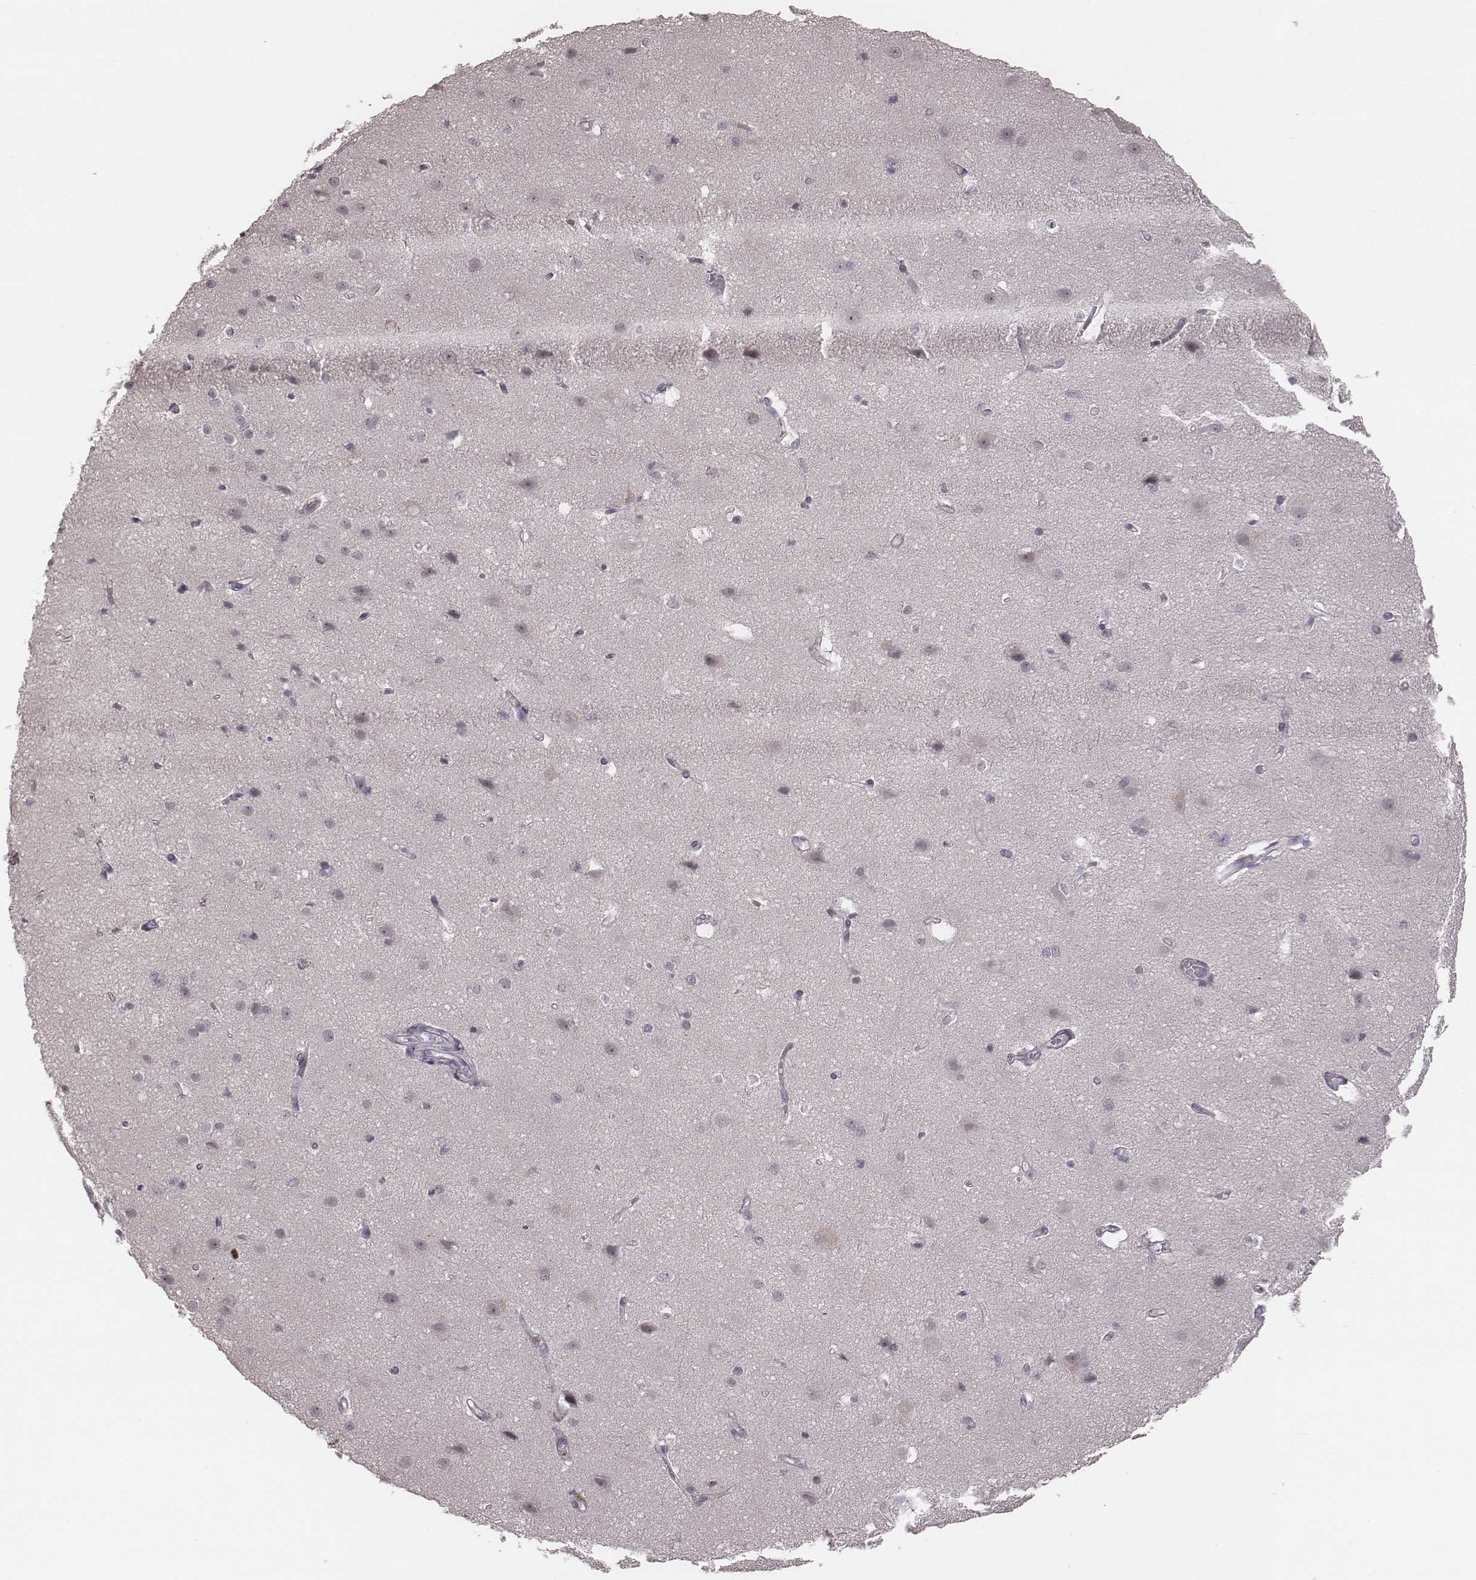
{"staining": {"intensity": "negative", "quantity": "none", "location": "none"}, "tissue": "cerebral cortex", "cell_type": "Endothelial cells", "image_type": "normal", "snomed": [{"axis": "morphology", "description": "Normal tissue, NOS"}, {"axis": "topography", "description": "Cerebral cortex"}], "caption": "IHC of normal cerebral cortex demonstrates no staining in endothelial cells.", "gene": "IQCG", "patient": {"sex": "male", "age": 37}}